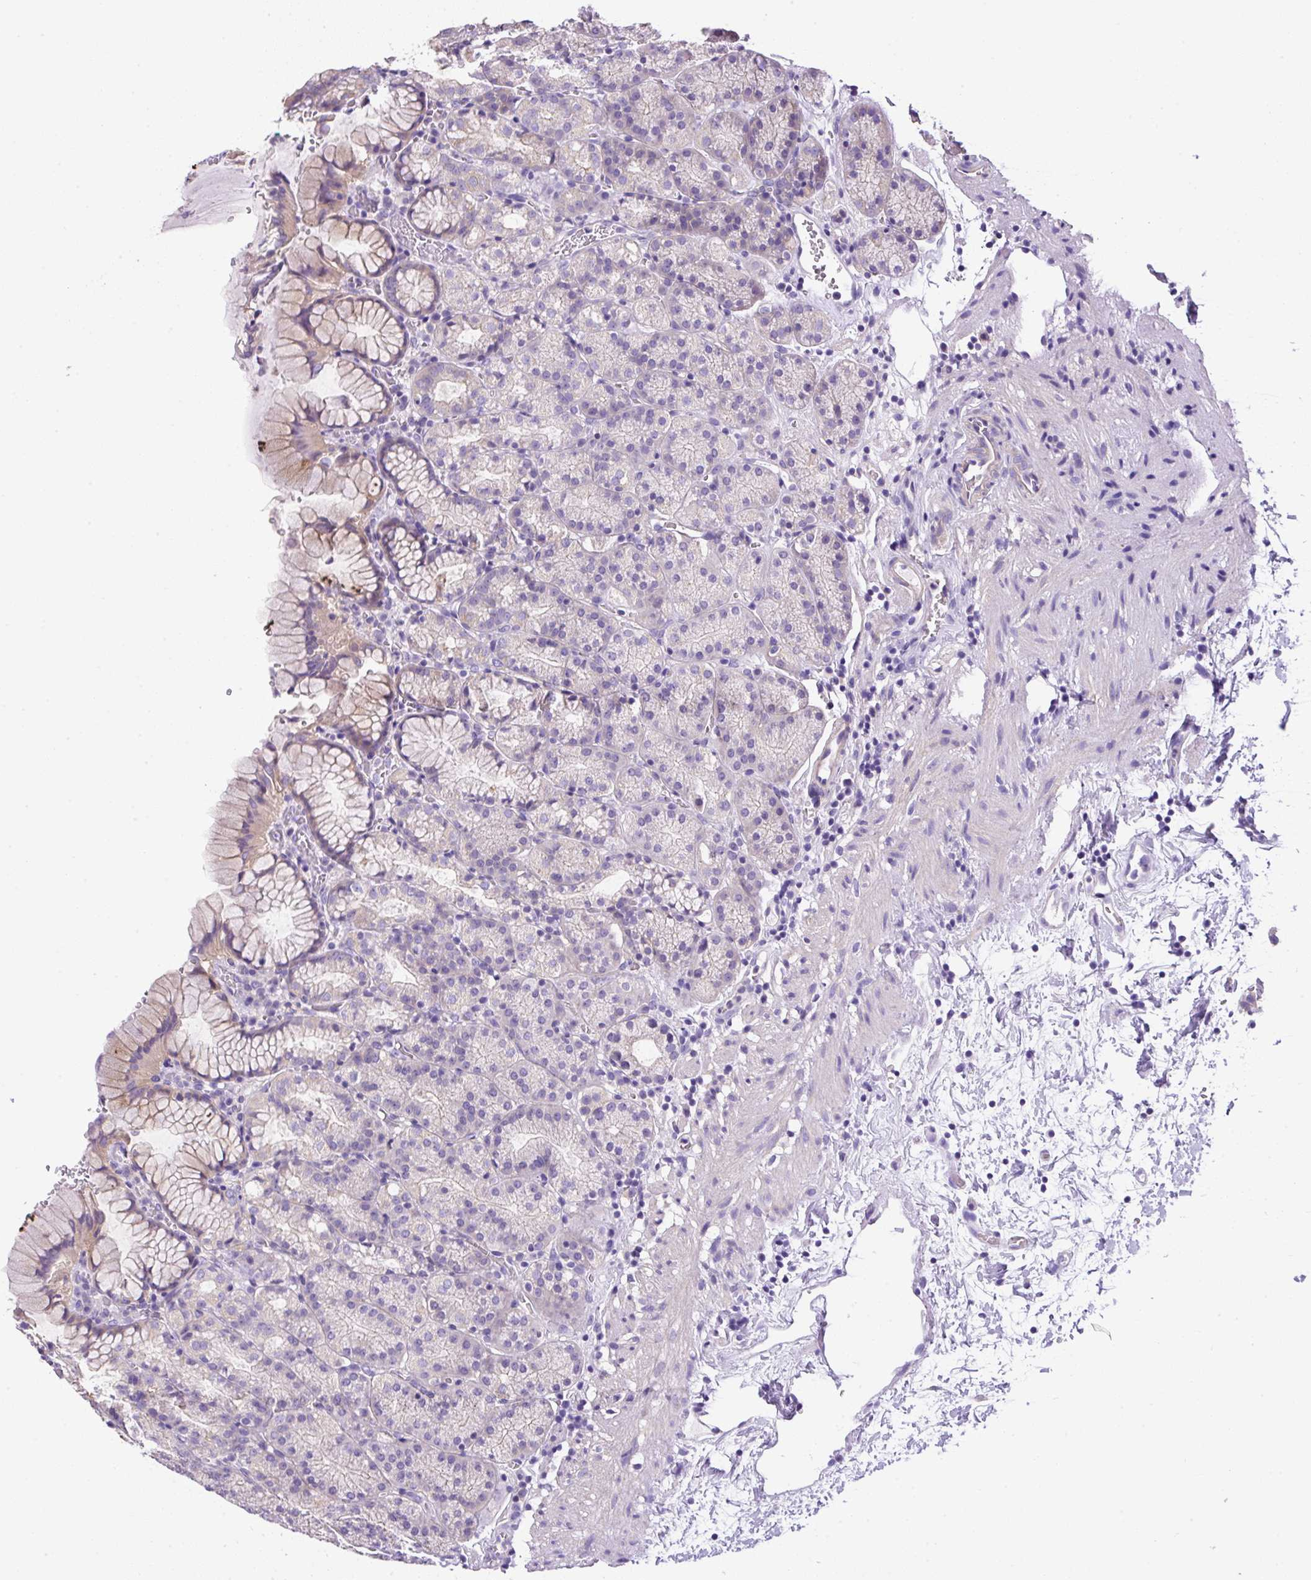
{"staining": {"intensity": "weak", "quantity": "<25%", "location": "cytoplasmic/membranous"}, "tissue": "stomach", "cell_type": "Glandular cells", "image_type": "normal", "snomed": [{"axis": "morphology", "description": "Normal tissue, NOS"}, {"axis": "topography", "description": "Stomach, upper"}], "caption": "The image demonstrates no significant staining in glandular cells of stomach.", "gene": "NPTN", "patient": {"sex": "female", "age": 81}}